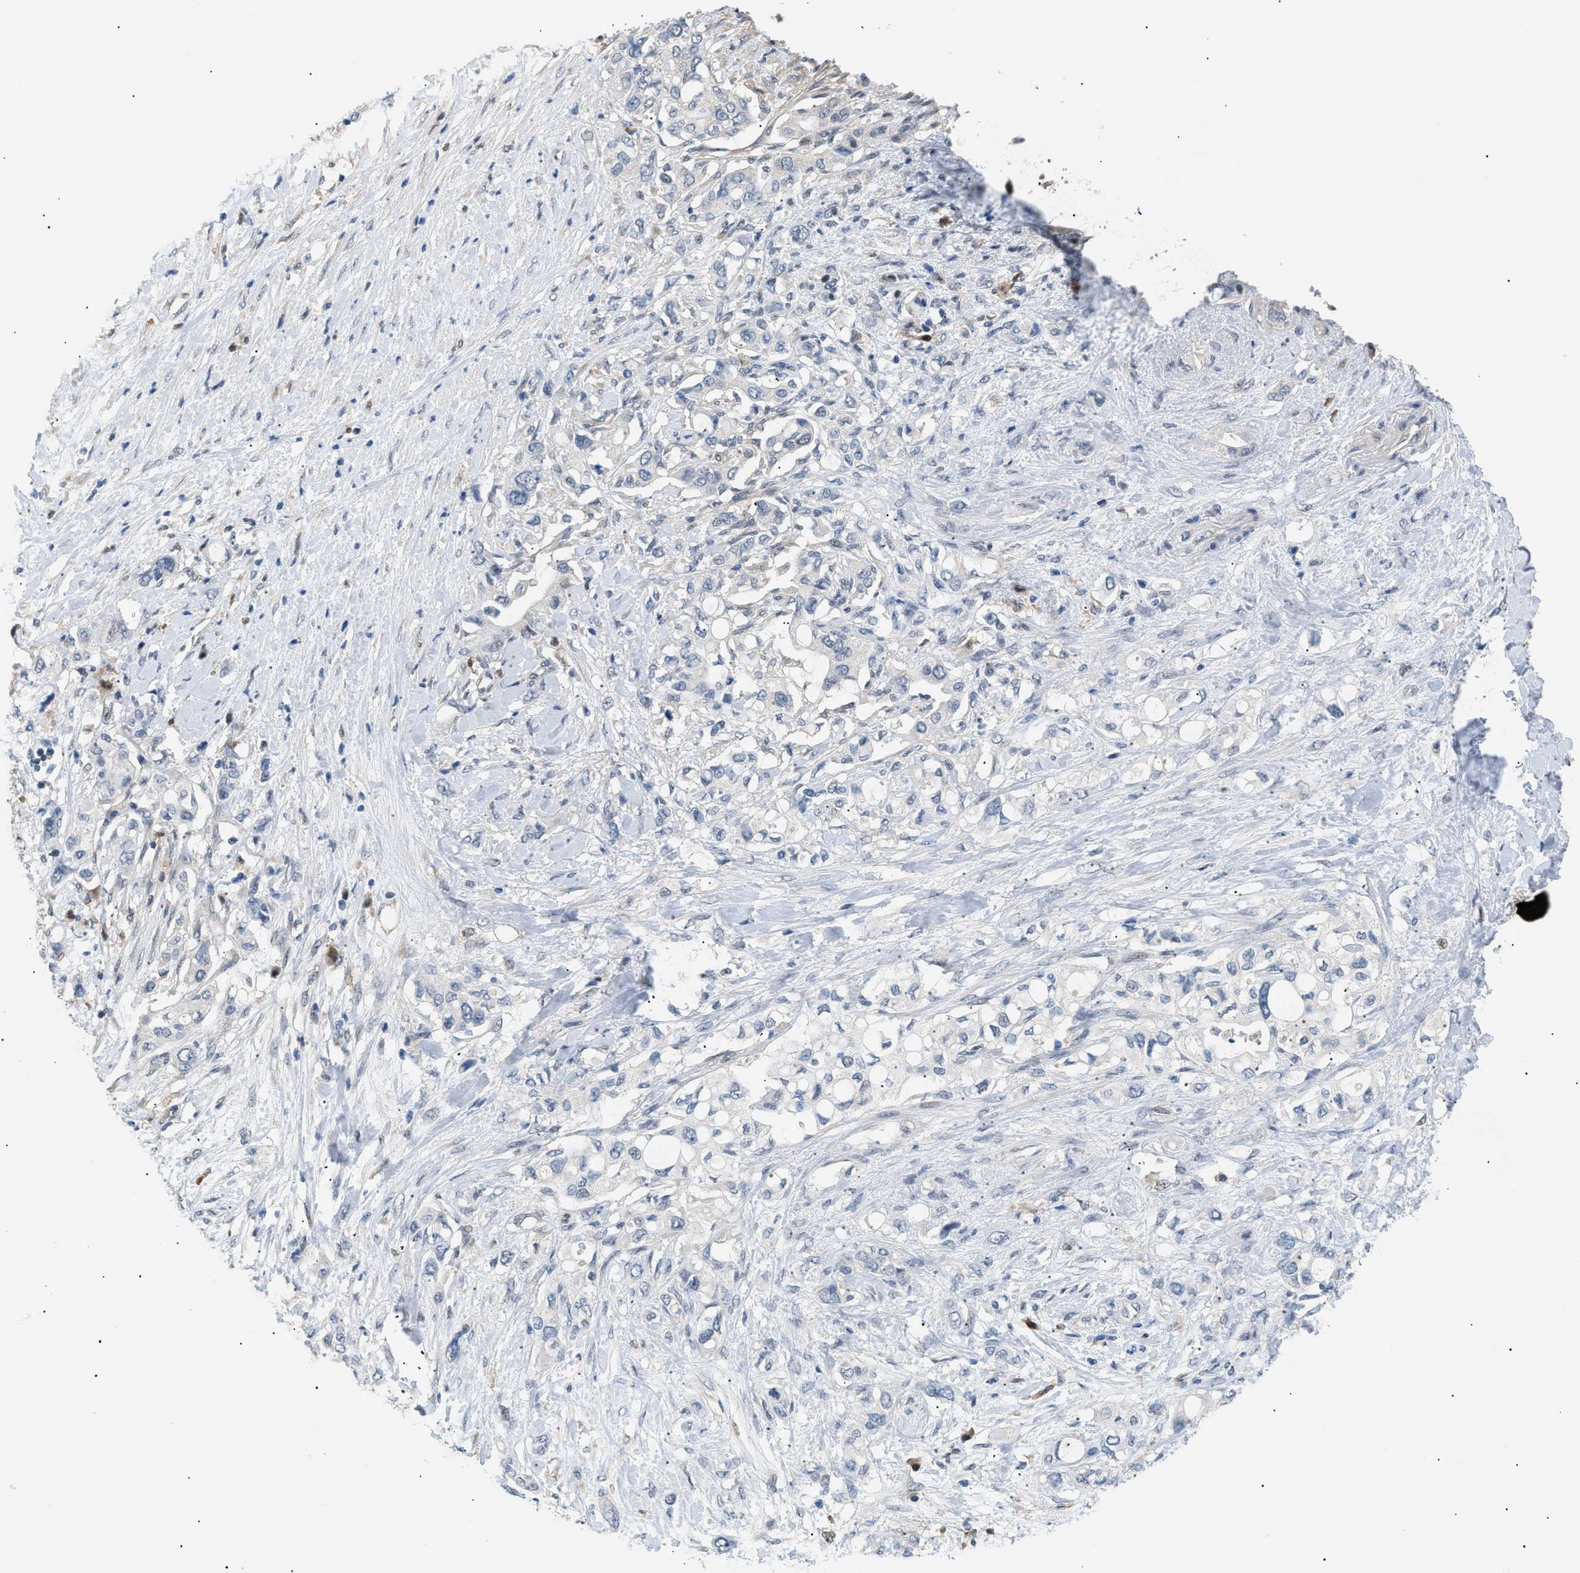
{"staining": {"intensity": "weak", "quantity": "<25%", "location": "nuclear"}, "tissue": "pancreatic cancer", "cell_type": "Tumor cells", "image_type": "cancer", "snomed": [{"axis": "morphology", "description": "Adenocarcinoma, NOS"}, {"axis": "topography", "description": "Pancreas"}], "caption": "This is an immunohistochemistry (IHC) photomicrograph of human pancreatic cancer (adenocarcinoma). There is no expression in tumor cells.", "gene": "AKR1A1", "patient": {"sex": "female", "age": 56}}